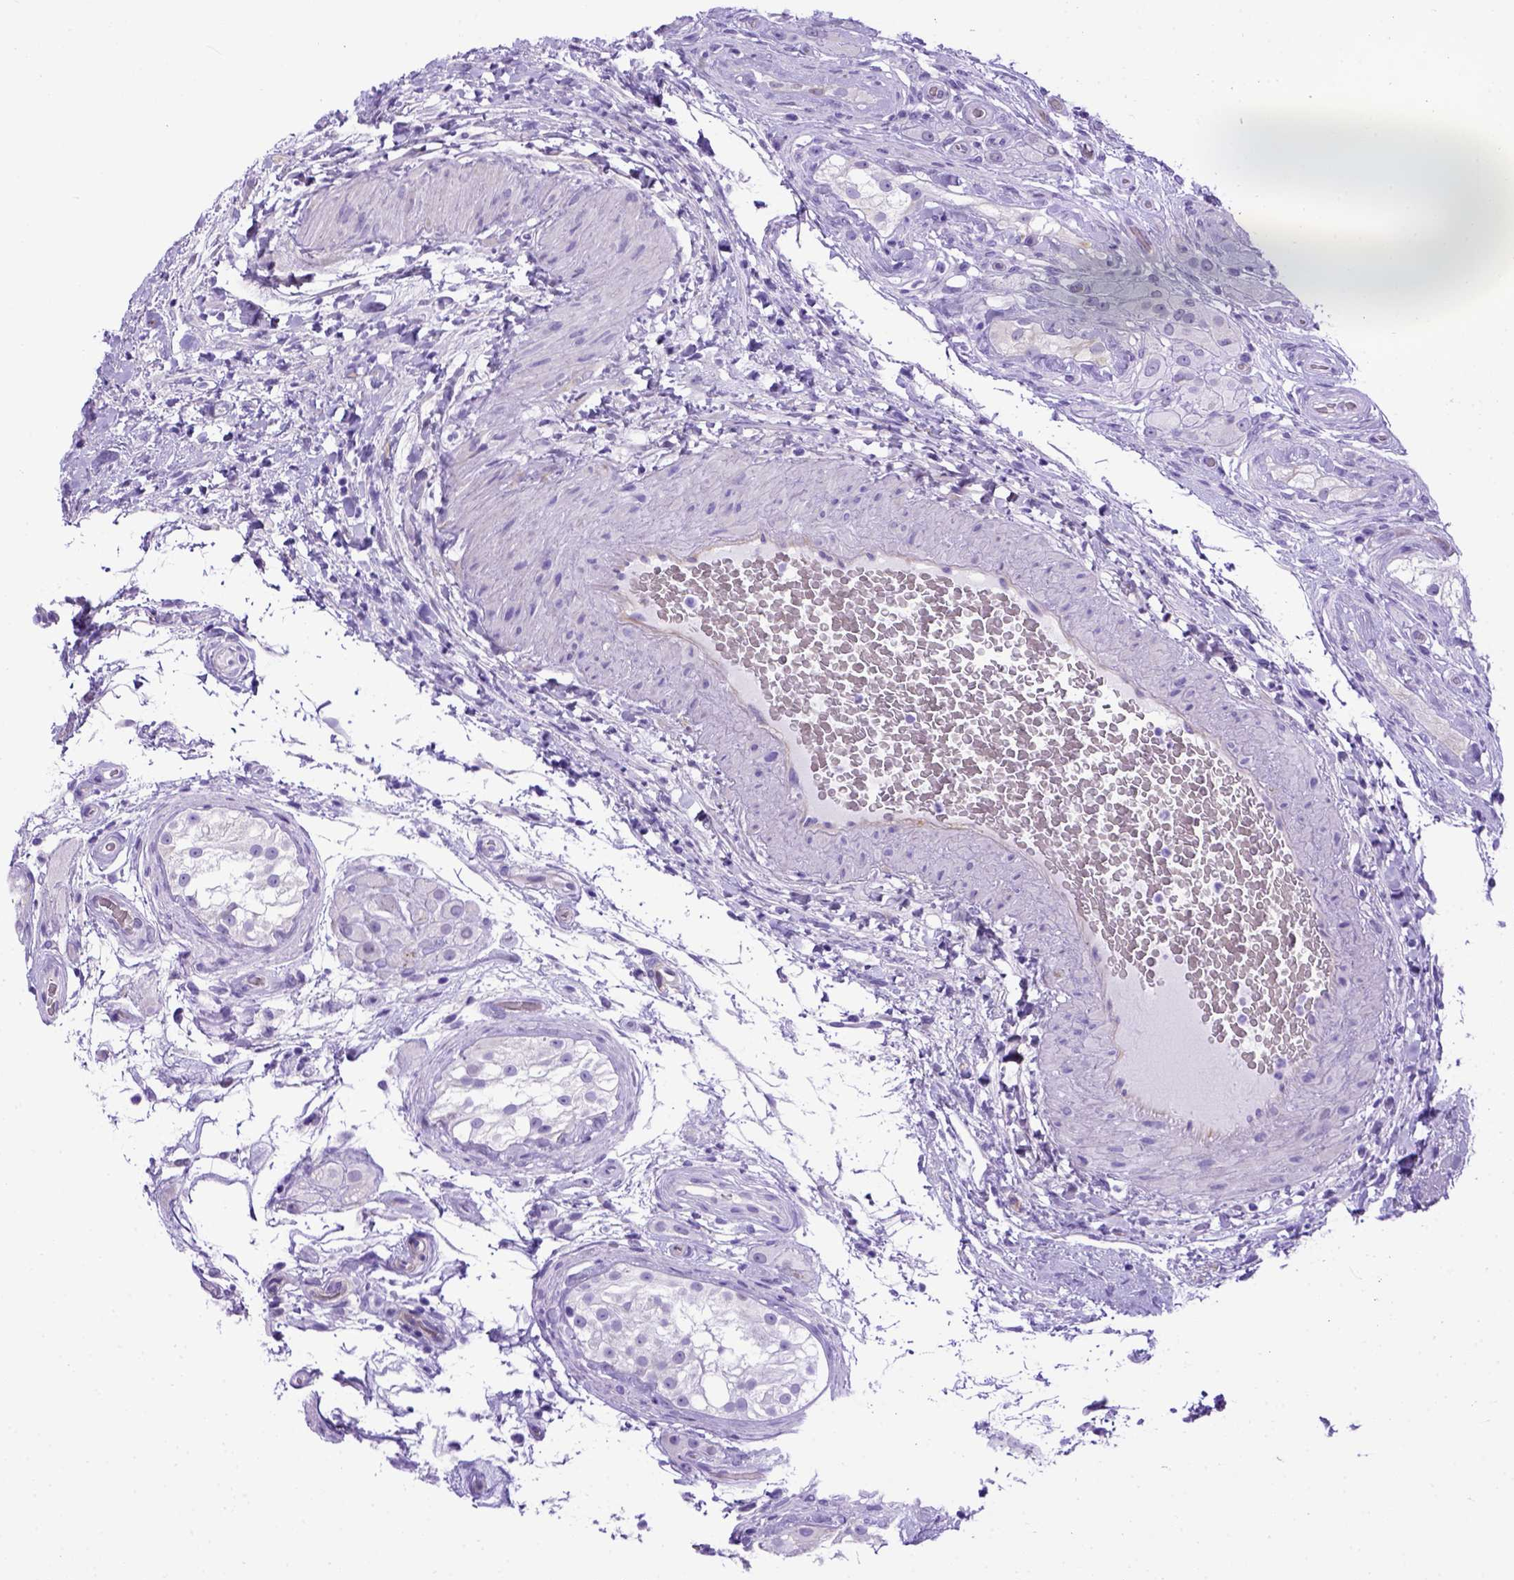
{"staining": {"intensity": "negative", "quantity": "none", "location": "none"}, "tissue": "testis cancer", "cell_type": "Tumor cells", "image_type": "cancer", "snomed": [{"axis": "morphology", "description": "Seminoma, NOS"}, {"axis": "morphology", "description": "Carcinoma, Embryonal, NOS"}, {"axis": "topography", "description": "Testis"}], "caption": "Human embryonal carcinoma (testis) stained for a protein using IHC exhibits no positivity in tumor cells.", "gene": "ADAM12", "patient": {"sex": "male", "age": 41}}